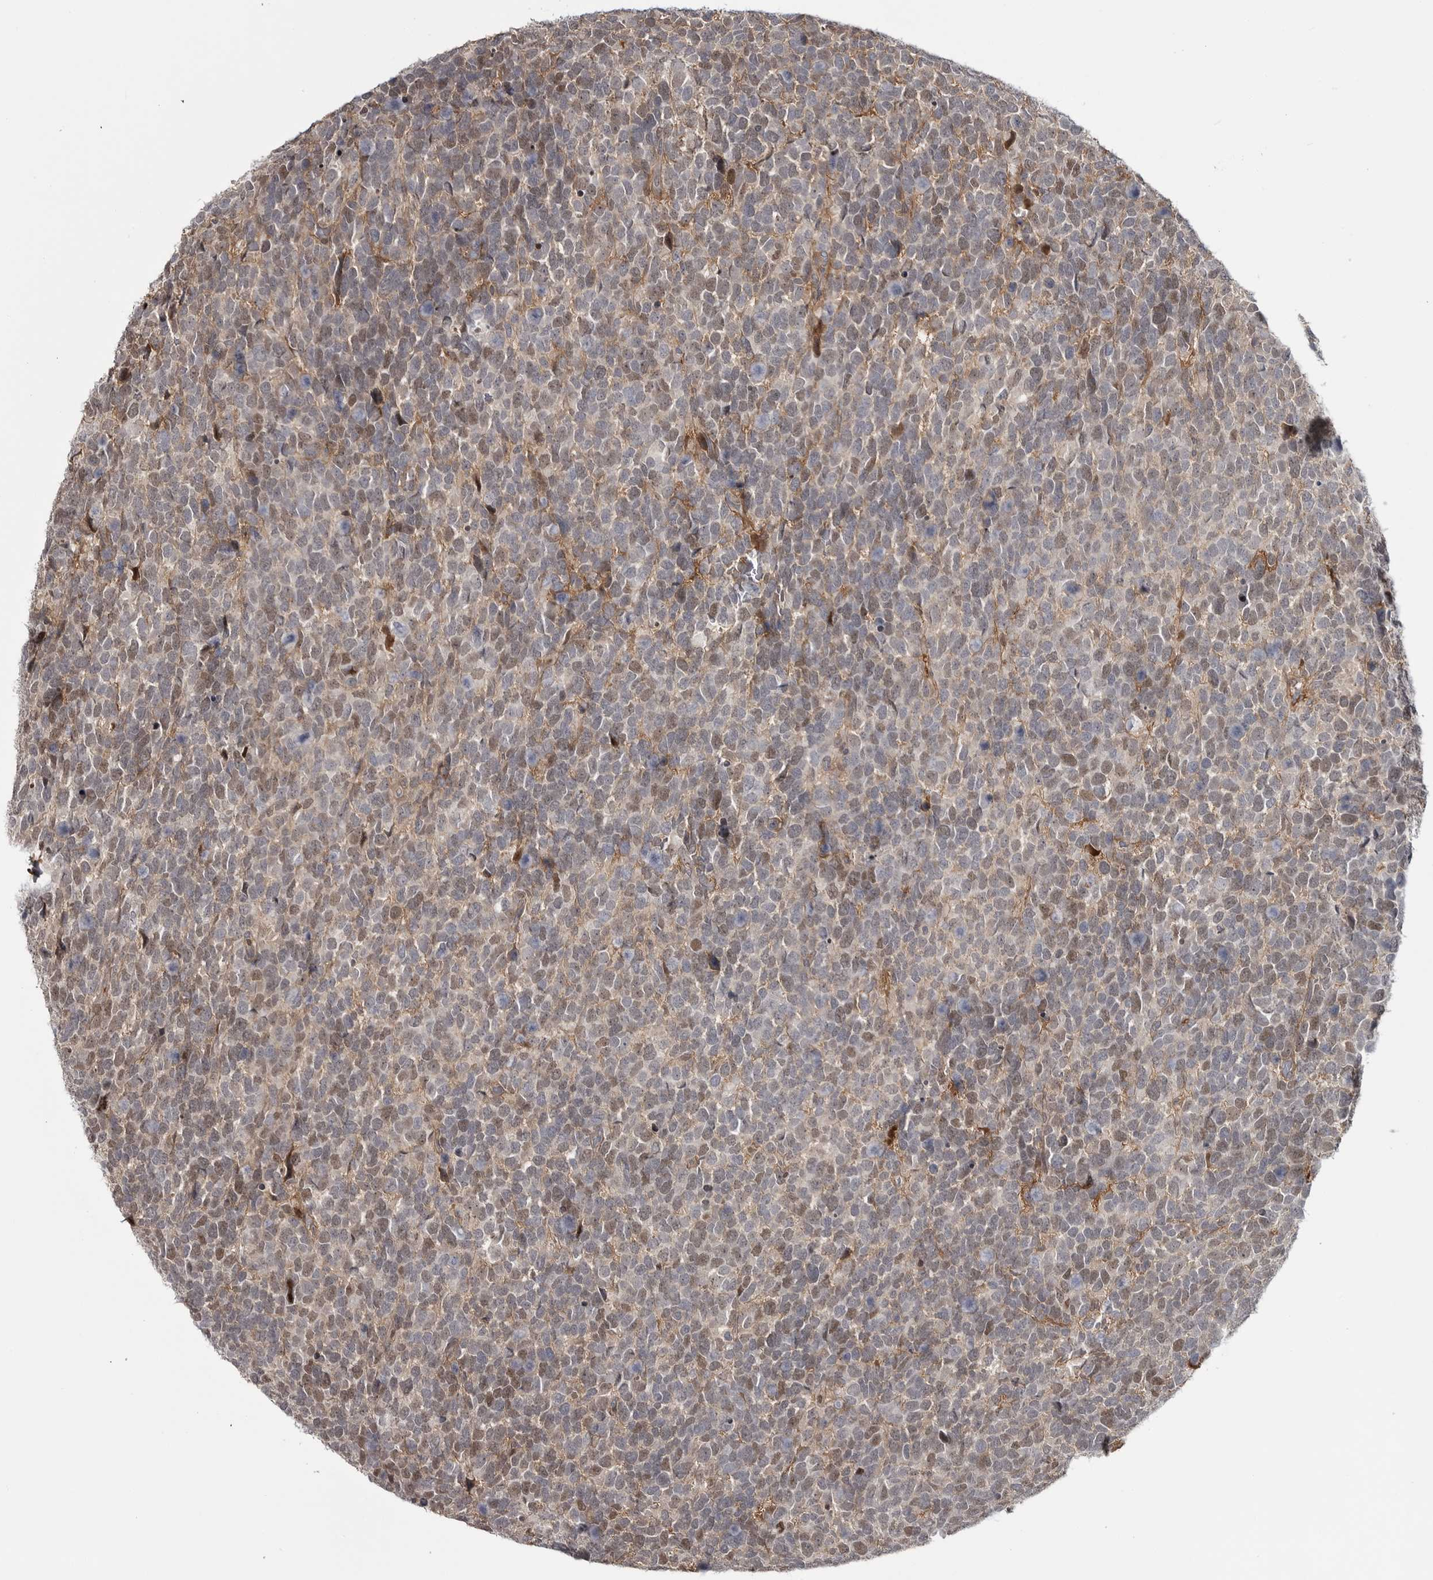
{"staining": {"intensity": "weak", "quantity": "25%-75%", "location": "cytoplasmic/membranous,nuclear"}, "tissue": "urothelial cancer", "cell_type": "Tumor cells", "image_type": "cancer", "snomed": [{"axis": "morphology", "description": "Urothelial carcinoma, High grade"}, {"axis": "topography", "description": "Urinary bladder"}], "caption": "An image of human urothelial carcinoma (high-grade) stained for a protein reveals weak cytoplasmic/membranous and nuclear brown staining in tumor cells.", "gene": "ZNF277", "patient": {"sex": "female", "age": 82}}